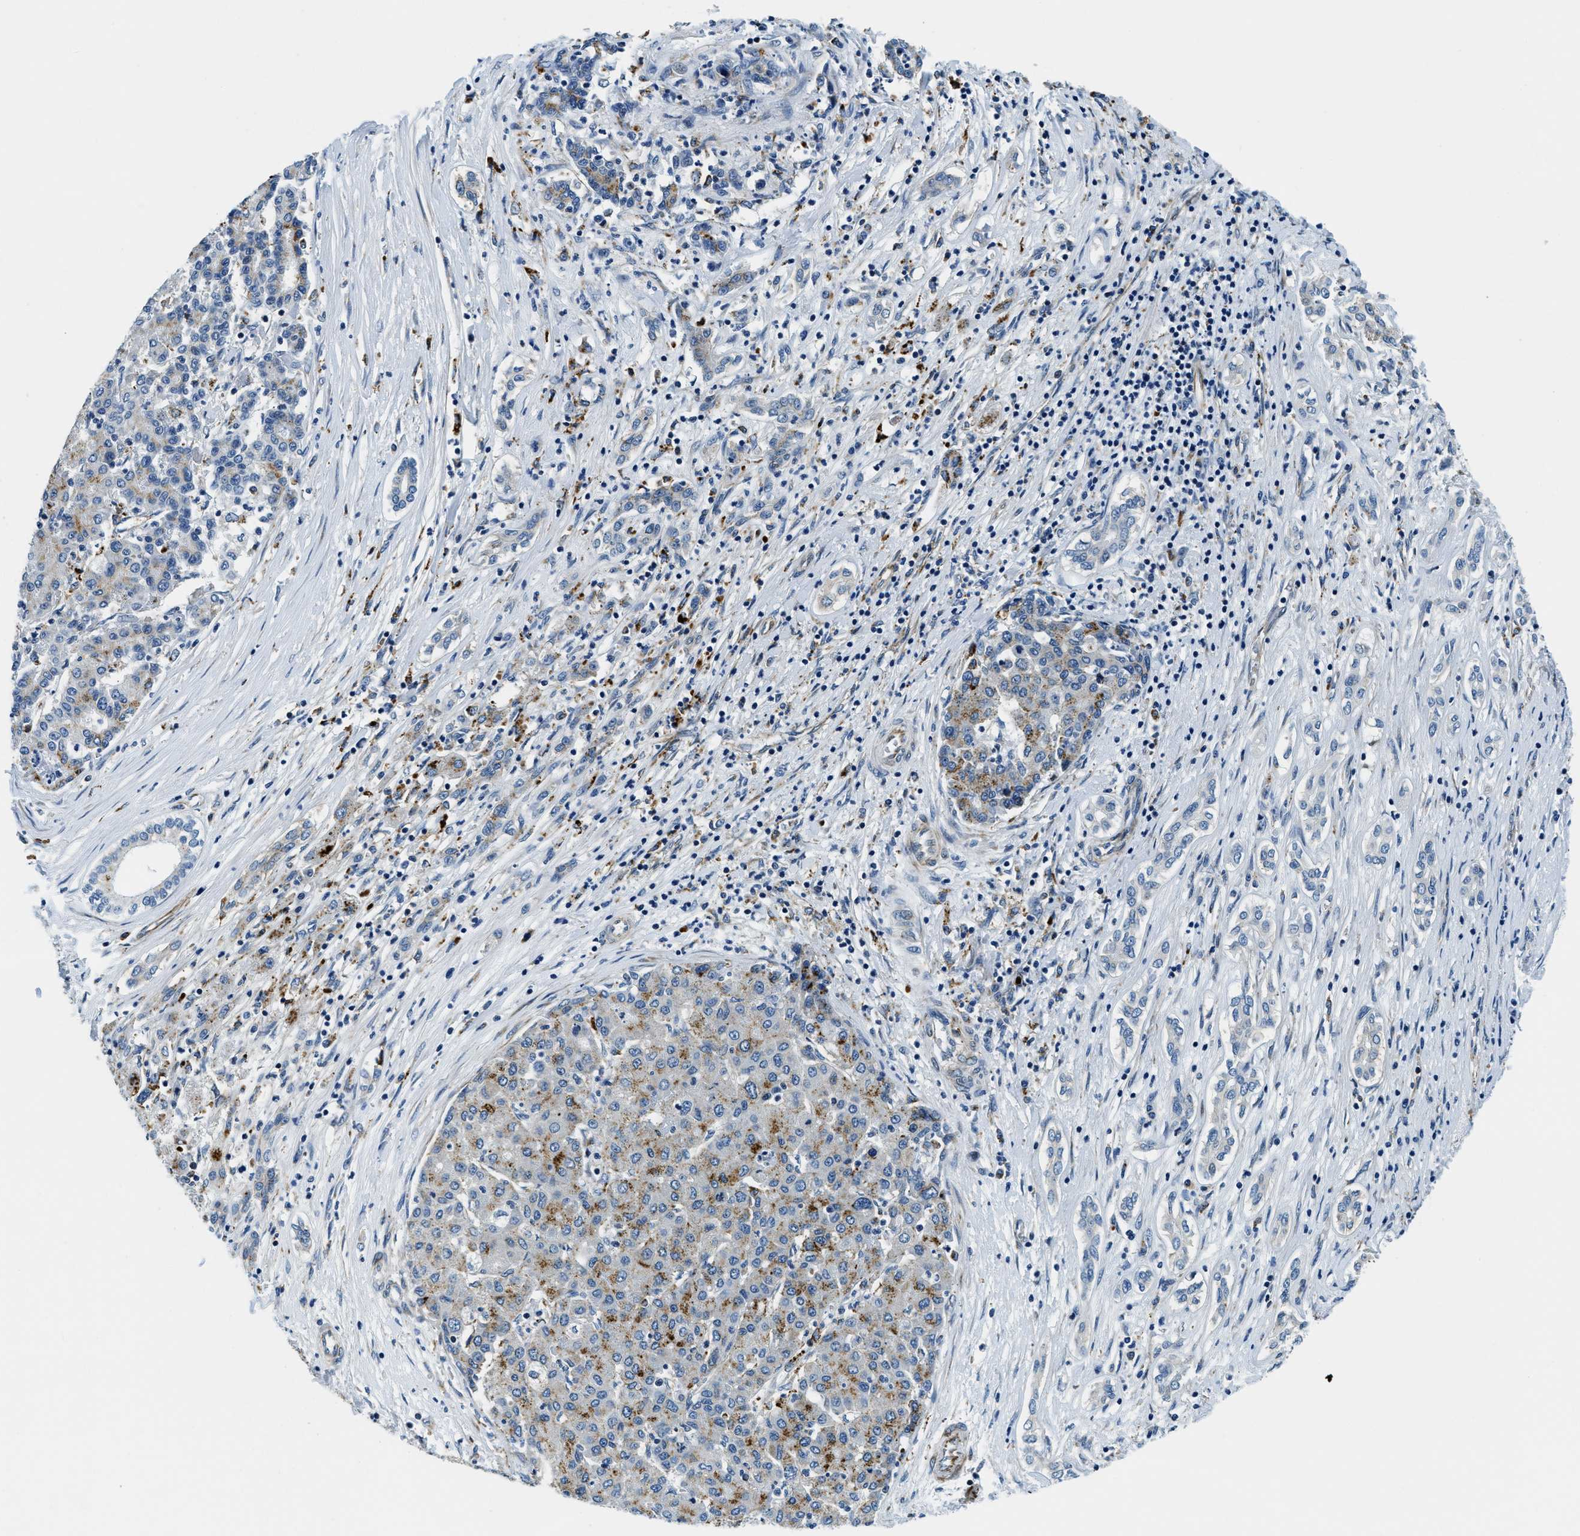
{"staining": {"intensity": "moderate", "quantity": "25%-75%", "location": "cytoplasmic/membranous"}, "tissue": "liver cancer", "cell_type": "Tumor cells", "image_type": "cancer", "snomed": [{"axis": "morphology", "description": "Carcinoma, Hepatocellular, NOS"}, {"axis": "topography", "description": "Liver"}], "caption": "Immunohistochemistry (IHC) (DAB (3,3'-diaminobenzidine)) staining of liver cancer shows moderate cytoplasmic/membranous protein staining in approximately 25%-75% of tumor cells.", "gene": "GNS", "patient": {"sex": "male", "age": 65}}